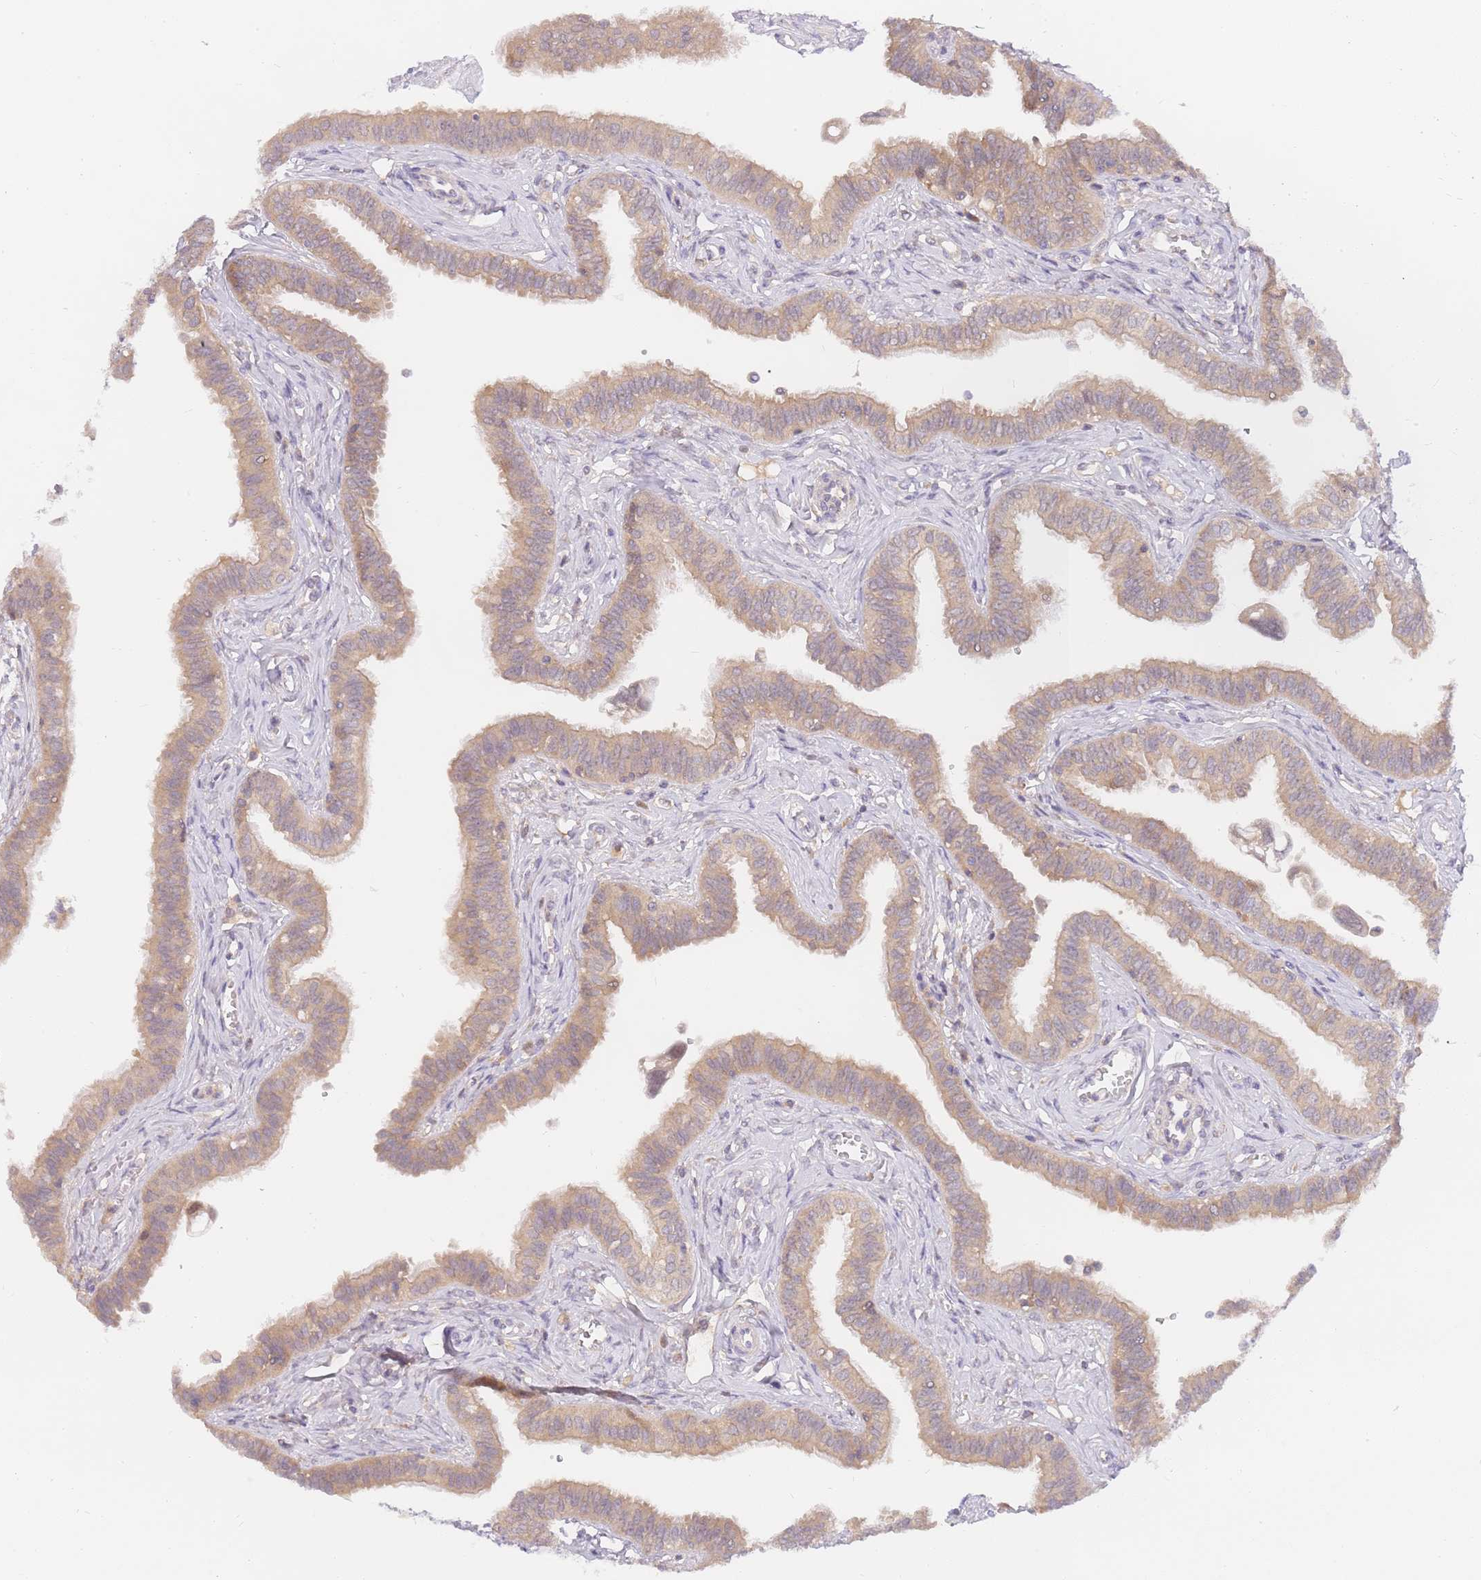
{"staining": {"intensity": "moderate", "quantity": ">75%", "location": "cytoplasmic/membranous"}, "tissue": "fallopian tube", "cell_type": "Glandular cells", "image_type": "normal", "snomed": [{"axis": "morphology", "description": "Normal tissue, NOS"}, {"axis": "morphology", "description": "Carcinoma, NOS"}, {"axis": "topography", "description": "Fallopian tube"}, {"axis": "topography", "description": "Ovary"}], "caption": "DAB immunohistochemical staining of normal fallopian tube exhibits moderate cytoplasmic/membranous protein positivity in approximately >75% of glandular cells.", "gene": "ZNF577", "patient": {"sex": "female", "age": 59}}